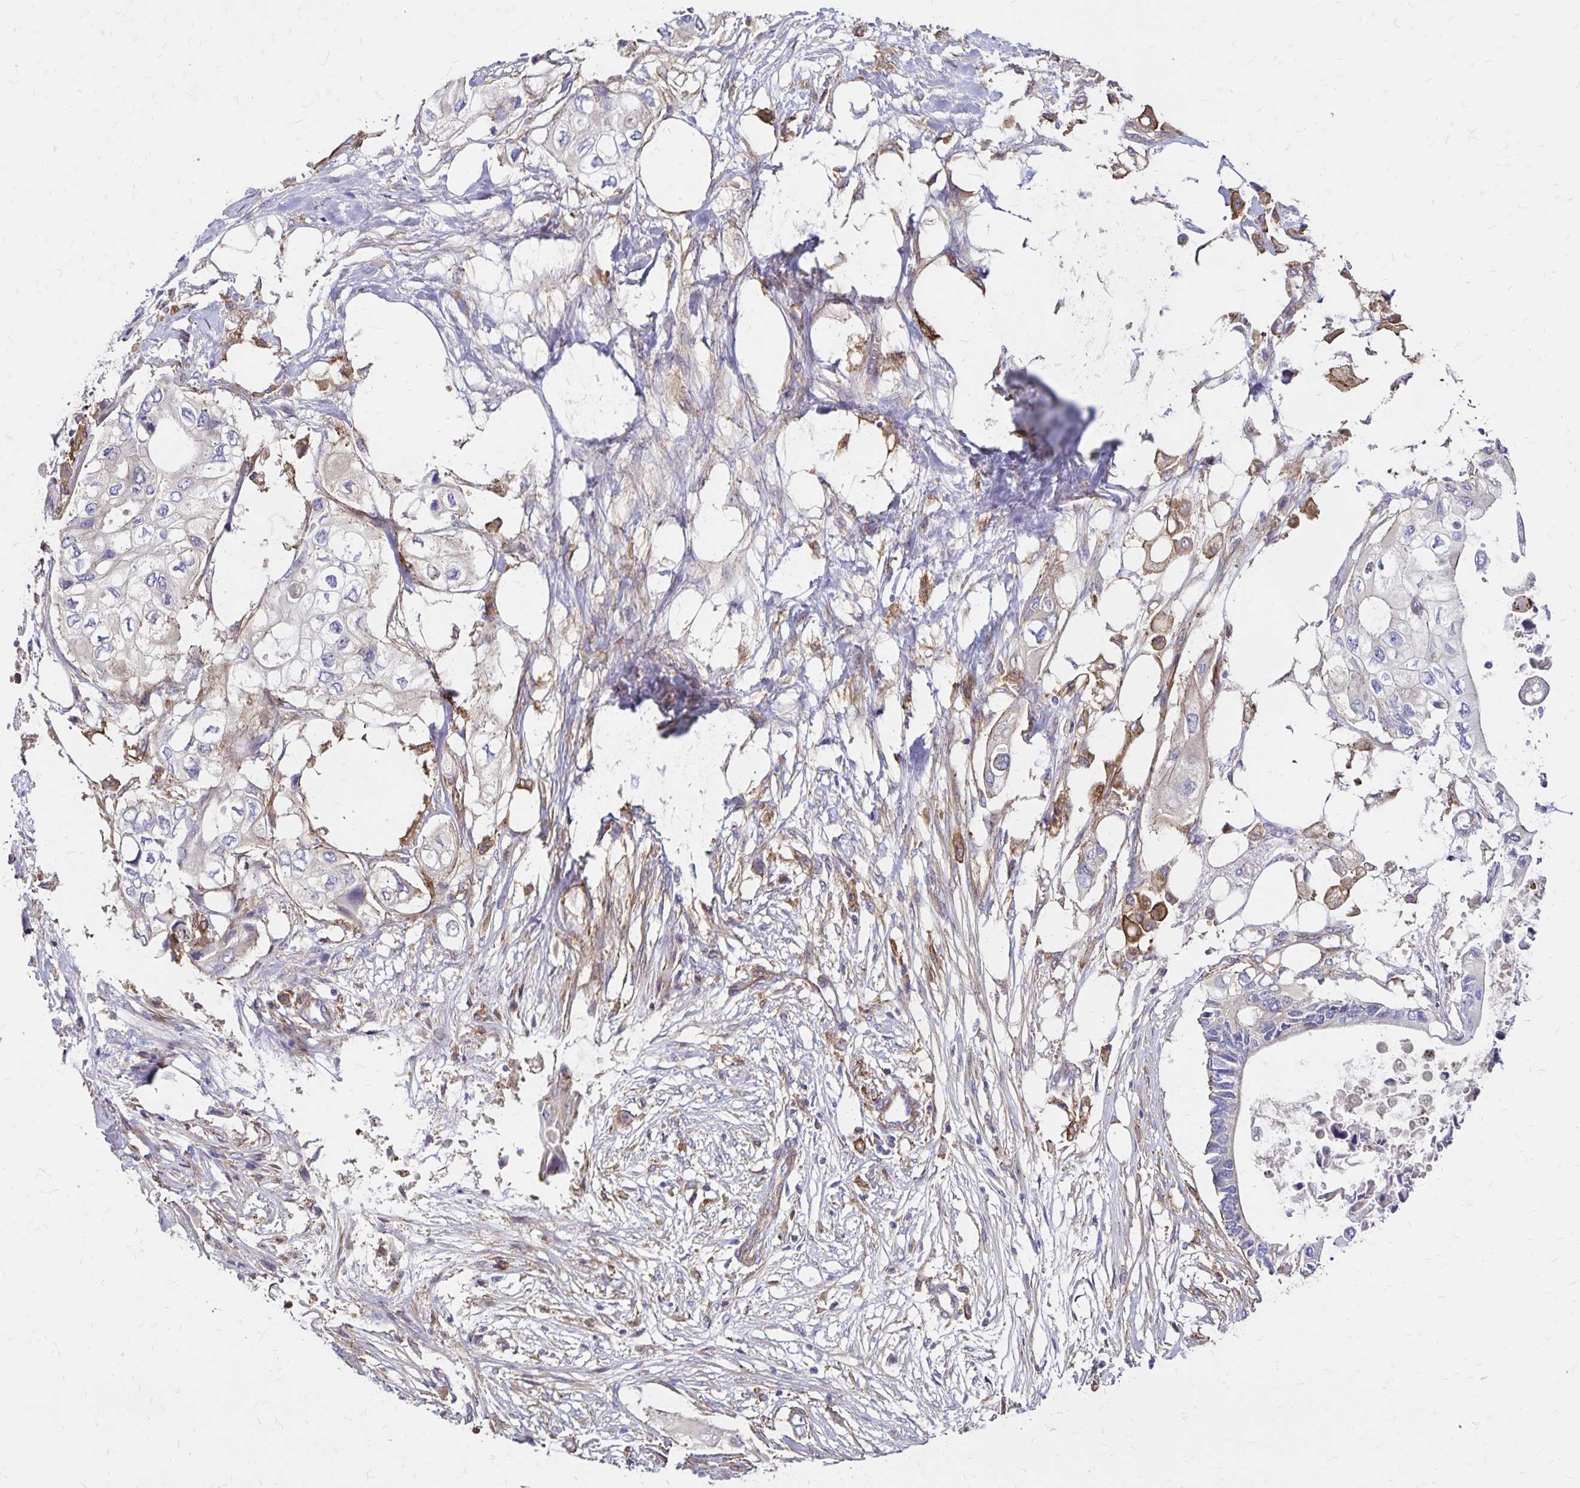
{"staining": {"intensity": "weak", "quantity": "<25%", "location": "cytoplasmic/membranous"}, "tissue": "pancreatic cancer", "cell_type": "Tumor cells", "image_type": "cancer", "snomed": [{"axis": "morphology", "description": "Adenocarcinoma, NOS"}, {"axis": "topography", "description": "Pancreas"}], "caption": "This is an immunohistochemistry (IHC) photomicrograph of pancreatic adenocarcinoma. There is no positivity in tumor cells.", "gene": "TNS3", "patient": {"sex": "female", "age": 63}}